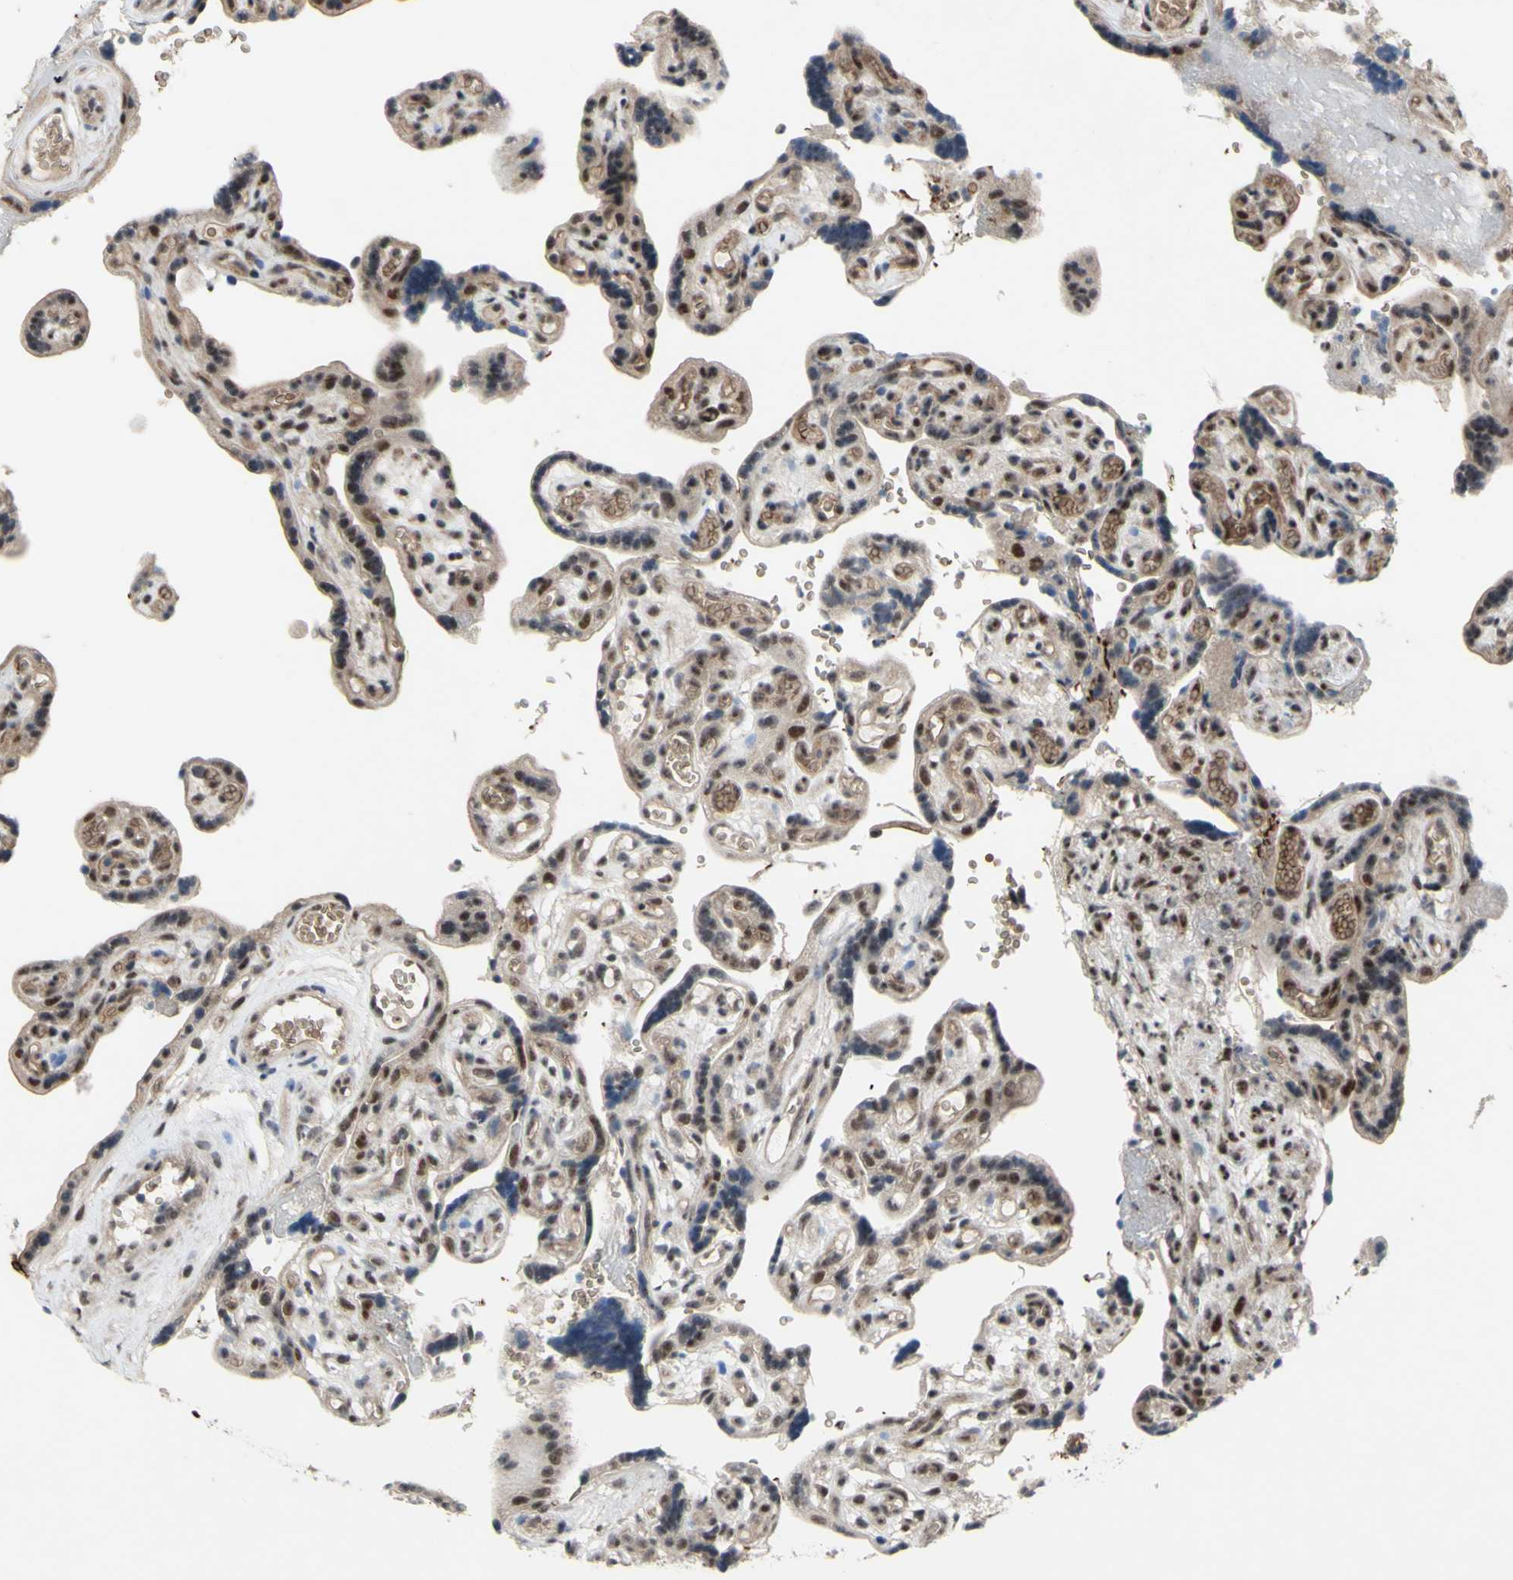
{"staining": {"intensity": "moderate", "quantity": ">75%", "location": "cytoplasmic/membranous,nuclear"}, "tissue": "placenta", "cell_type": "Trophoblastic cells", "image_type": "normal", "snomed": [{"axis": "morphology", "description": "Normal tissue, NOS"}, {"axis": "topography", "description": "Placenta"}], "caption": "A medium amount of moderate cytoplasmic/membranous,nuclear positivity is identified in approximately >75% of trophoblastic cells in benign placenta.", "gene": "TRDMT1", "patient": {"sex": "female", "age": 30}}